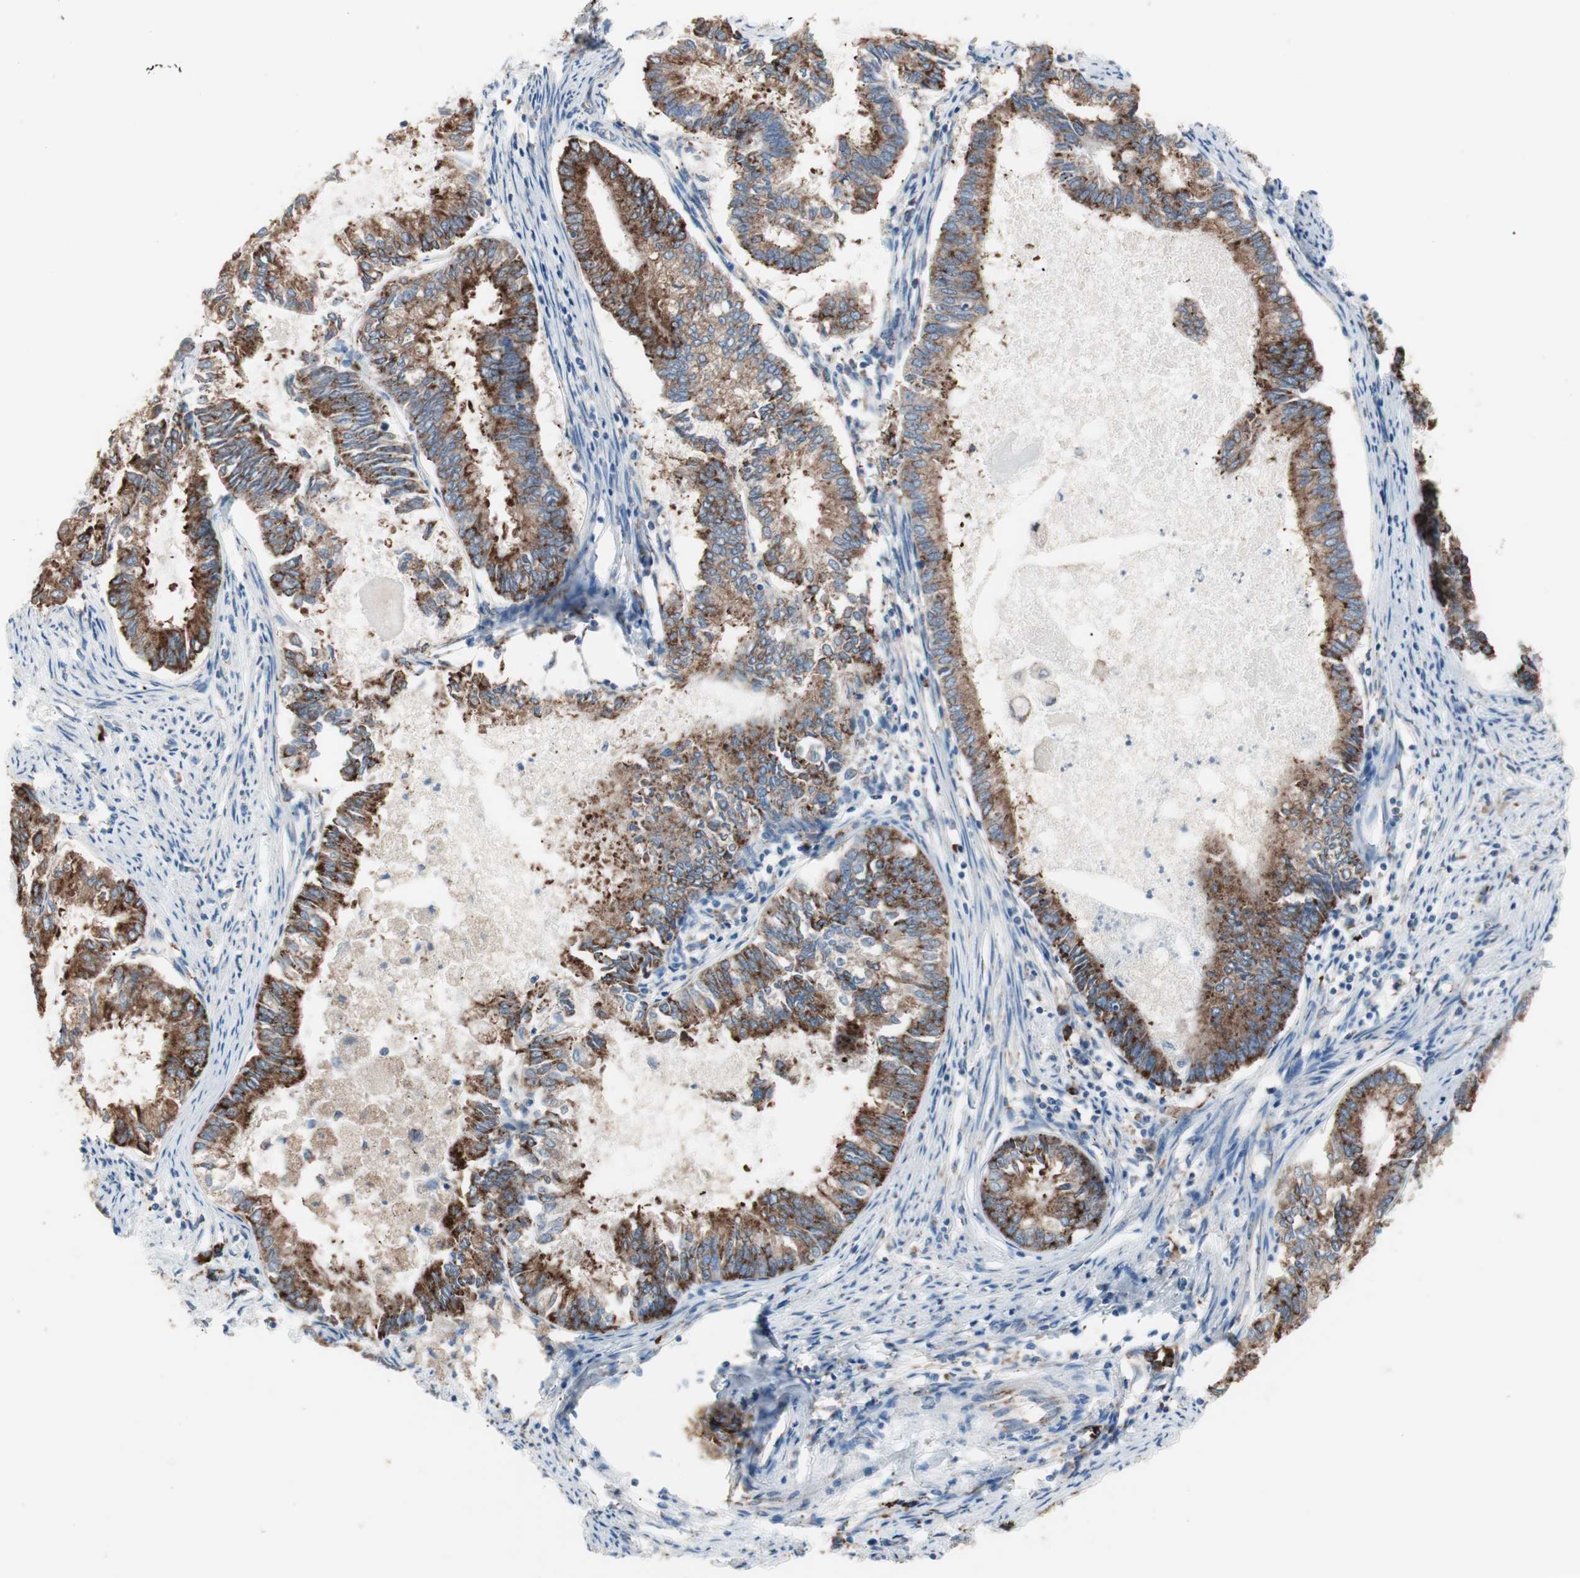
{"staining": {"intensity": "strong", "quantity": ">75%", "location": "cytoplasmic/membranous"}, "tissue": "endometrial cancer", "cell_type": "Tumor cells", "image_type": "cancer", "snomed": [{"axis": "morphology", "description": "Adenocarcinoma, NOS"}, {"axis": "topography", "description": "Endometrium"}], "caption": "Immunohistochemistry (IHC) of human endometrial cancer (adenocarcinoma) demonstrates high levels of strong cytoplasmic/membranous staining in approximately >75% of tumor cells.", "gene": "SLC27A4", "patient": {"sex": "female", "age": 86}}